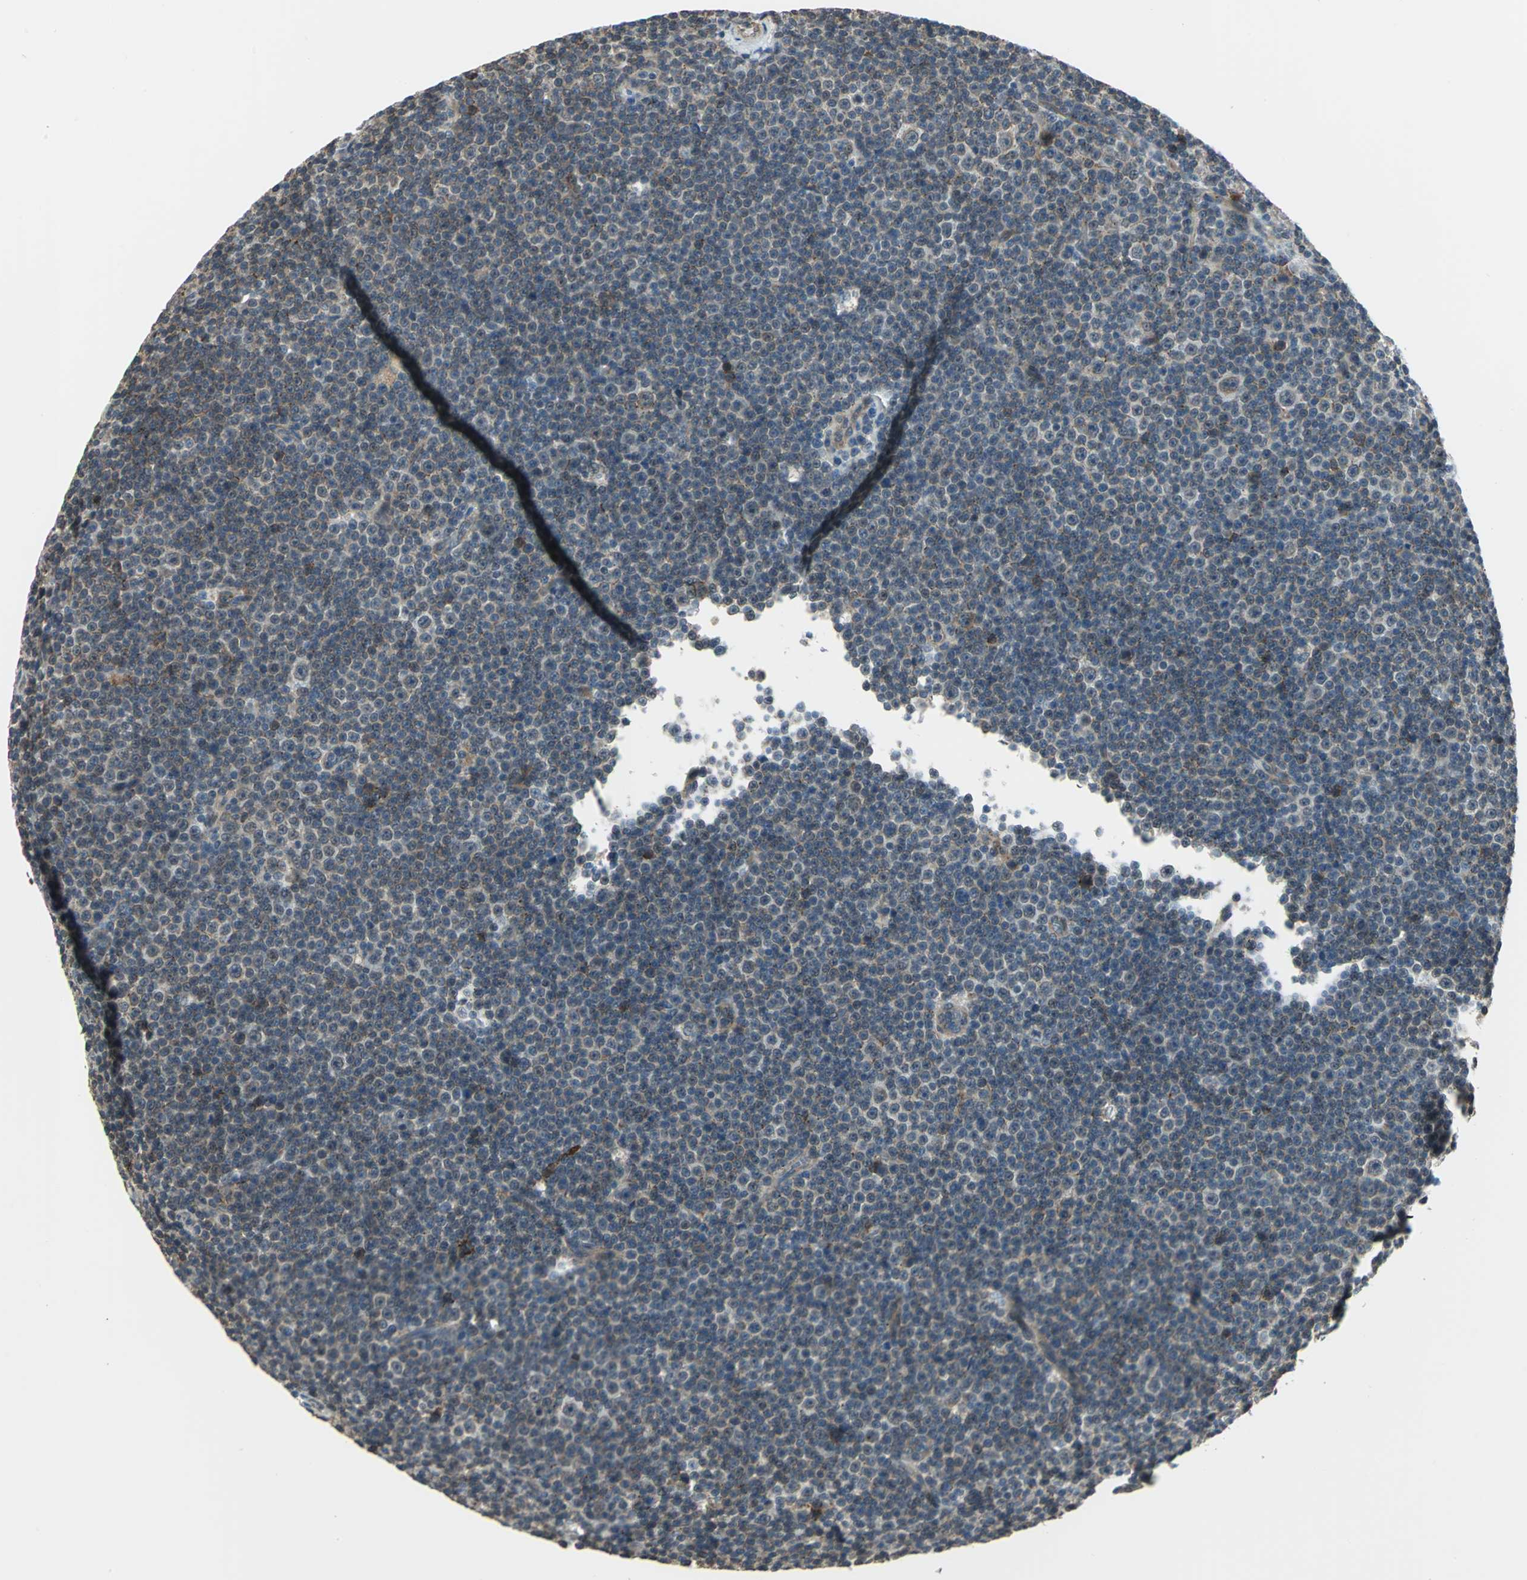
{"staining": {"intensity": "moderate", "quantity": "<25%", "location": "cytoplasmic/membranous"}, "tissue": "lymphoma", "cell_type": "Tumor cells", "image_type": "cancer", "snomed": [{"axis": "morphology", "description": "Malignant lymphoma, non-Hodgkin's type, Low grade"}, {"axis": "topography", "description": "Lymph node"}], "caption": "Immunohistochemistry (IHC) of low-grade malignant lymphoma, non-Hodgkin's type displays low levels of moderate cytoplasmic/membranous staining in approximately <25% of tumor cells.", "gene": "PLAGL2", "patient": {"sex": "female", "age": 67}}